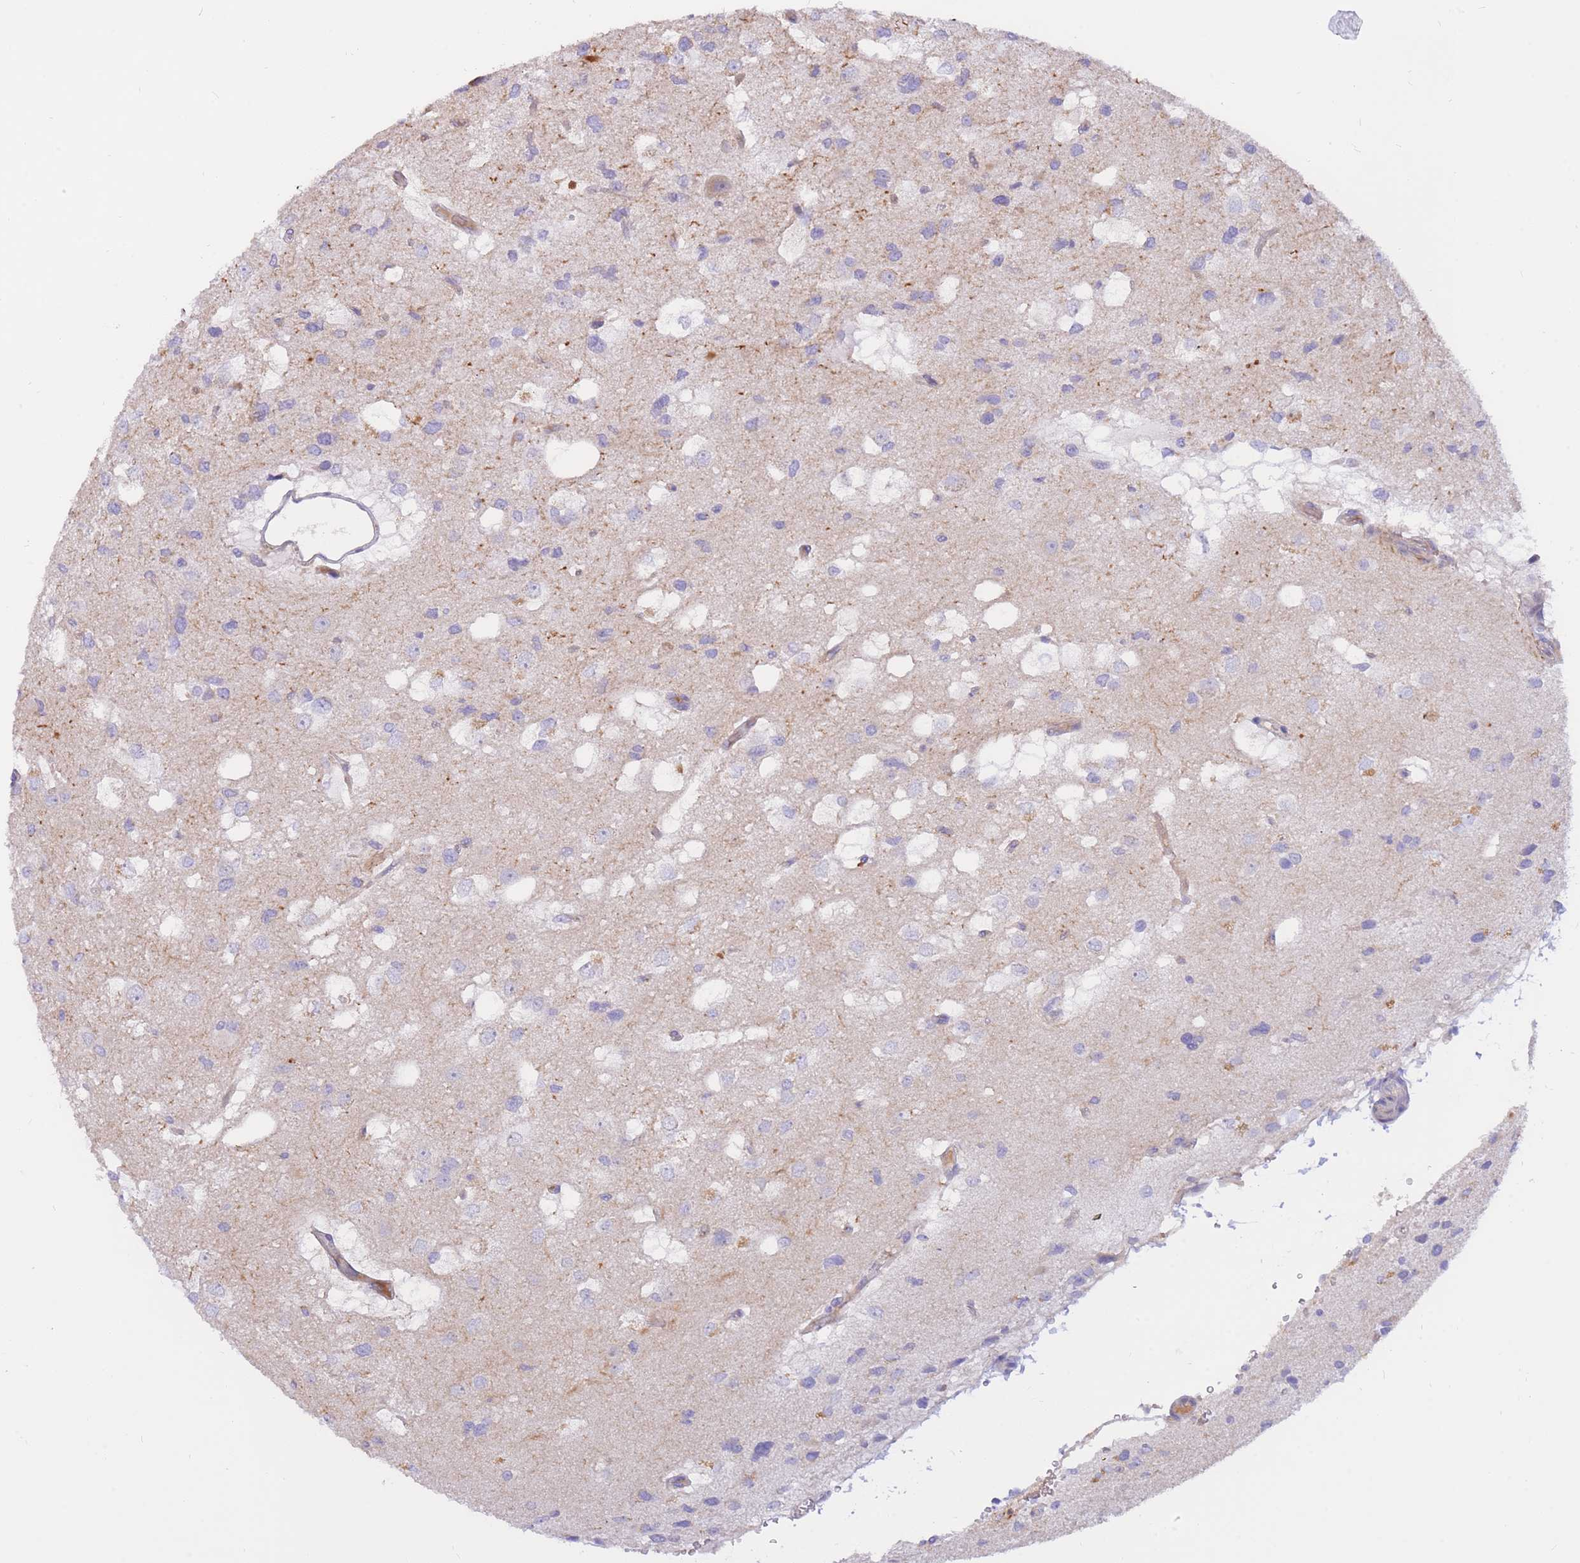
{"staining": {"intensity": "negative", "quantity": "none", "location": "none"}, "tissue": "glioma", "cell_type": "Tumor cells", "image_type": "cancer", "snomed": [{"axis": "morphology", "description": "Glioma, malignant, High grade"}, {"axis": "topography", "description": "Brain"}], "caption": "Tumor cells show no significant protein expression in glioma.", "gene": "SULT1A1", "patient": {"sex": "male", "age": 53}}